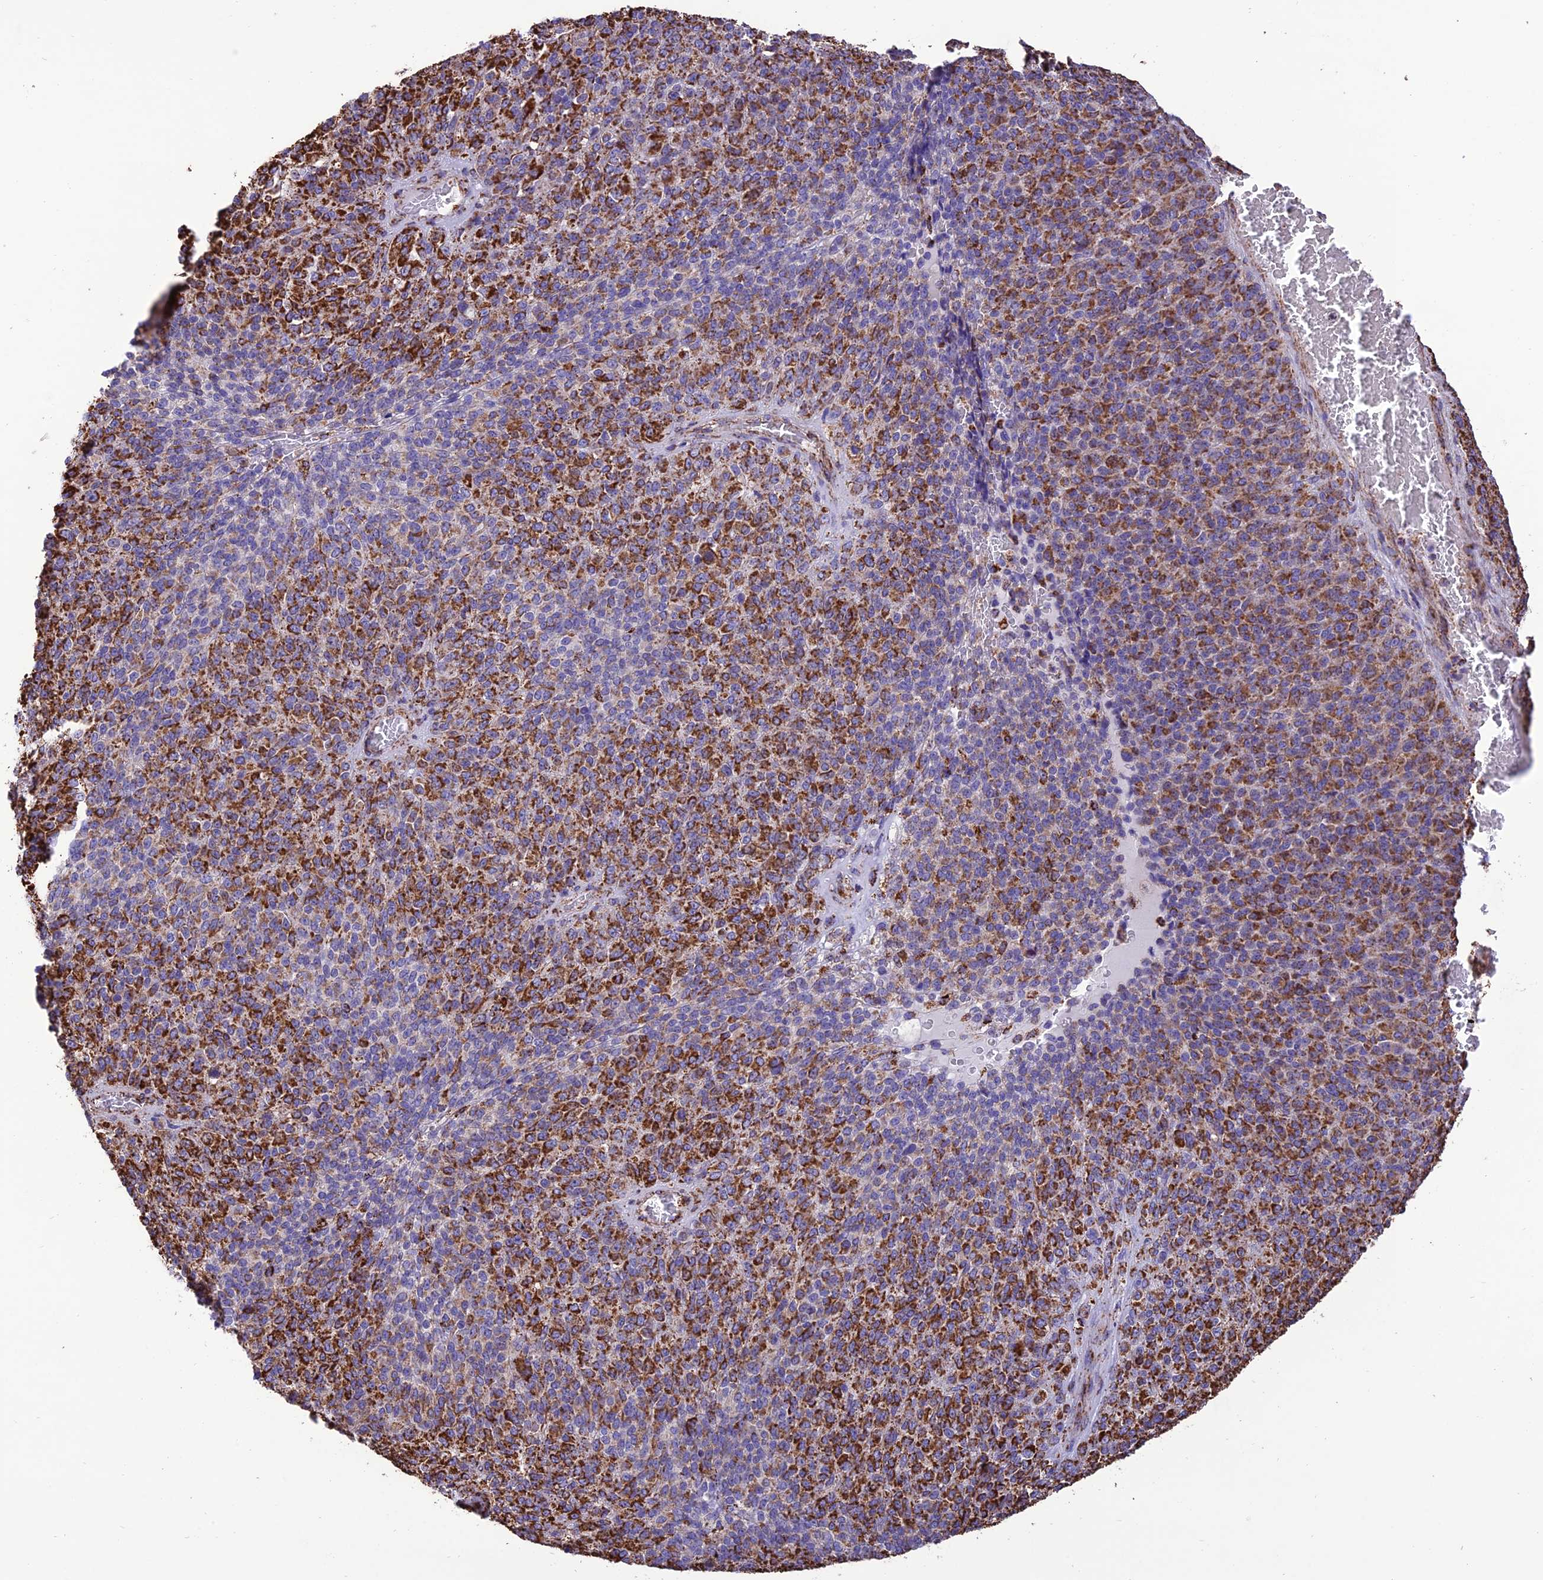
{"staining": {"intensity": "strong", "quantity": "25%-75%", "location": "cytoplasmic/membranous"}, "tissue": "melanoma", "cell_type": "Tumor cells", "image_type": "cancer", "snomed": [{"axis": "morphology", "description": "Malignant melanoma, Metastatic site"}, {"axis": "topography", "description": "Brain"}], "caption": "Human malignant melanoma (metastatic site) stained with a protein marker reveals strong staining in tumor cells.", "gene": "NDUFAF1", "patient": {"sex": "female", "age": 56}}